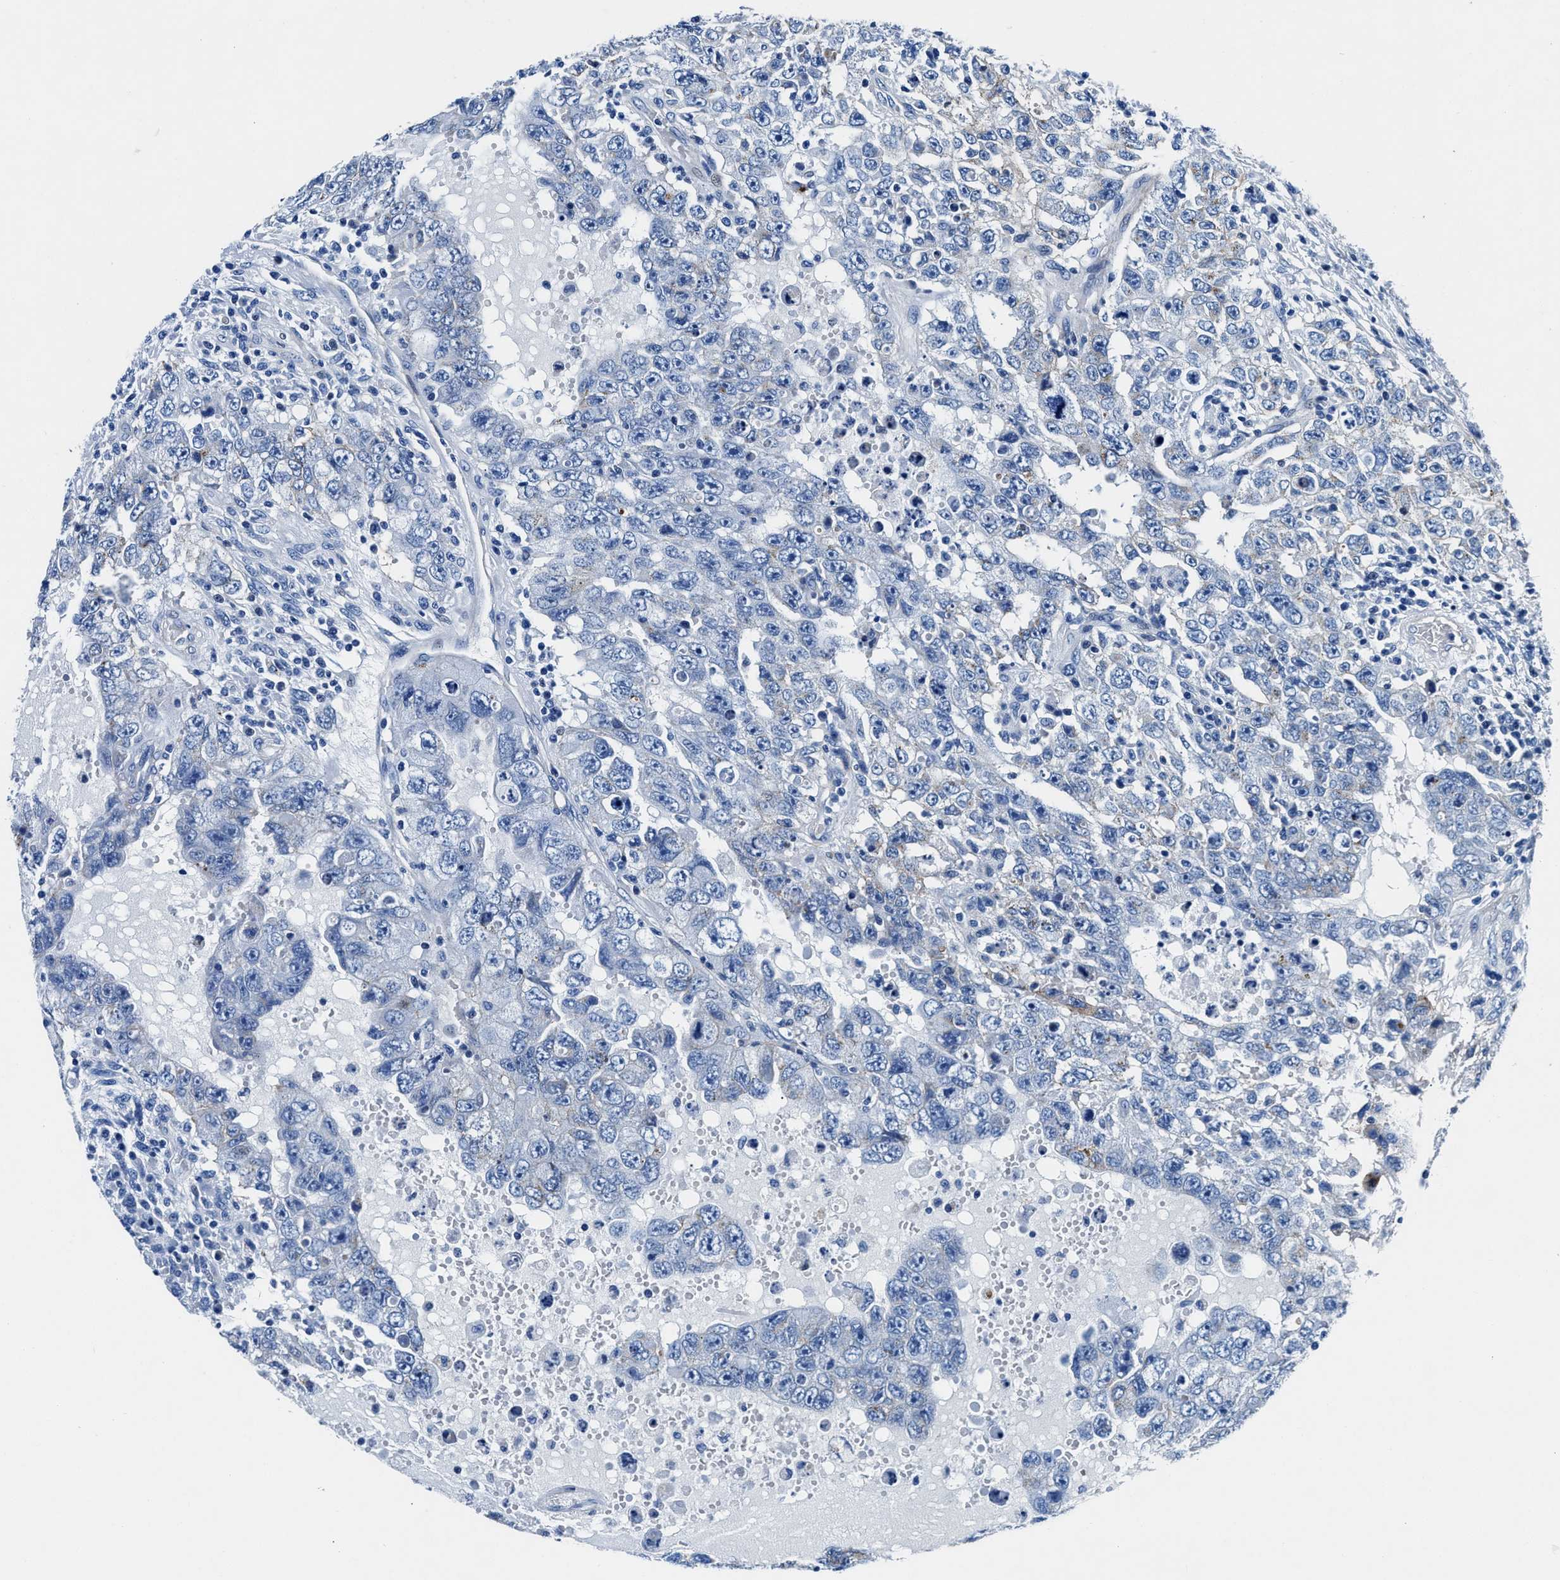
{"staining": {"intensity": "negative", "quantity": "none", "location": "none"}, "tissue": "testis cancer", "cell_type": "Tumor cells", "image_type": "cancer", "snomed": [{"axis": "morphology", "description": "Carcinoma, Embryonal, NOS"}, {"axis": "topography", "description": "Testis"}], "caption": "High magnification brightfield microscopy of testis cancer (embryonal carcinoma) stained with DAB (brown) and counterstained with hematoxylin (blue): tumor cells show no significant expression.", "gene": "DAG1", "patient": {"sex": "male", "age": 26}}